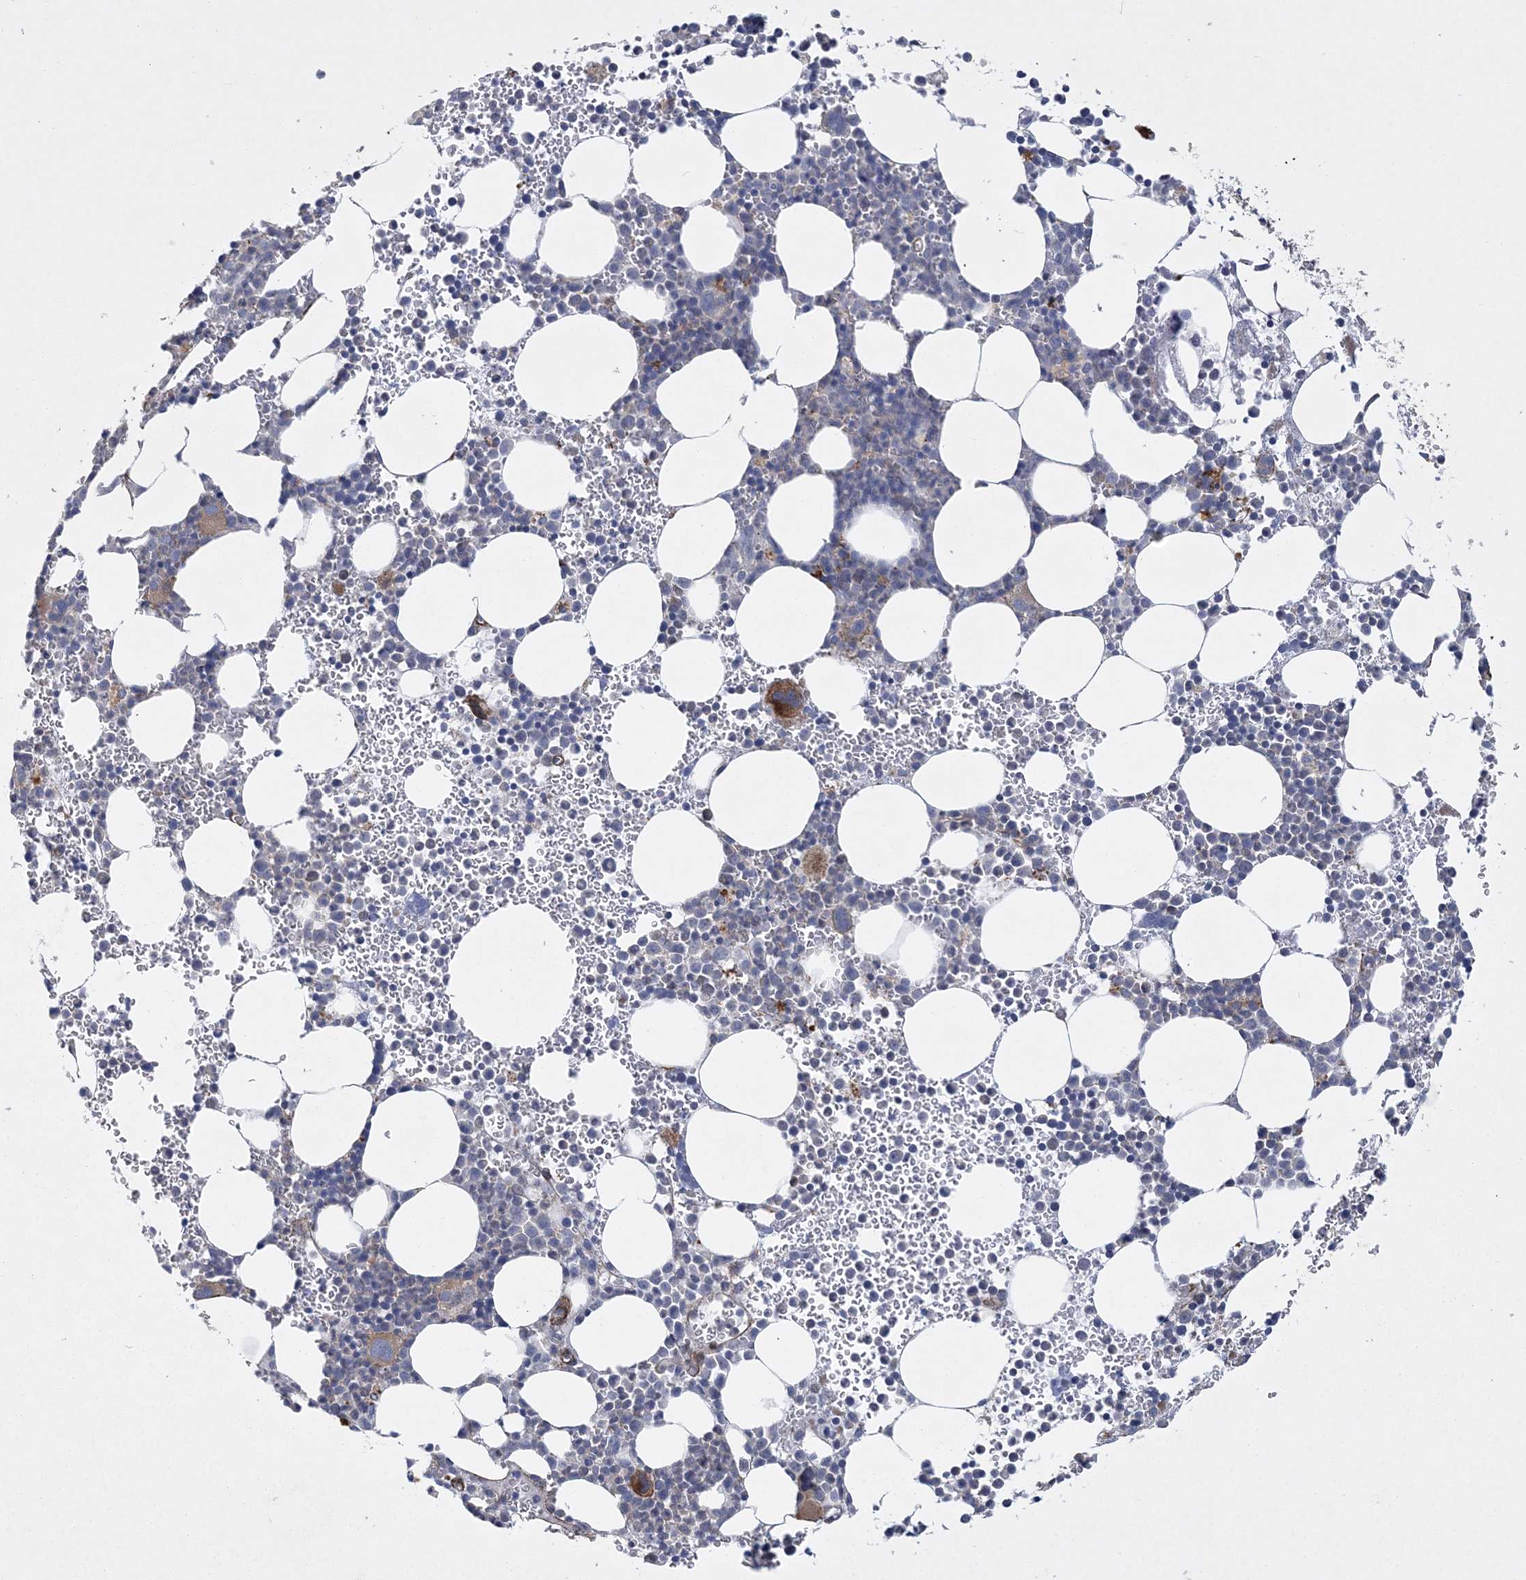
{"staining": {"intensity": "moderate", "quantity": "<25%", "location": "cytoplasmic/membranous"}, "tissue": "bone marrow", "cell_type": "Hematopoietic cells", "image_type": "normal", "snomed": [{"axis": "morphology", "description": "Normal tissue, NOS"}, {"axis": "topography", "description": "Bone marrow"}], "caption": "Bone marrow stained with a brown dye displays moderate cytoplasmic/membranous positive positivity in about <25% of hematopoietic cells.", "gene": "ARSJ", "patient": {"sex": "female", "age": 78}}